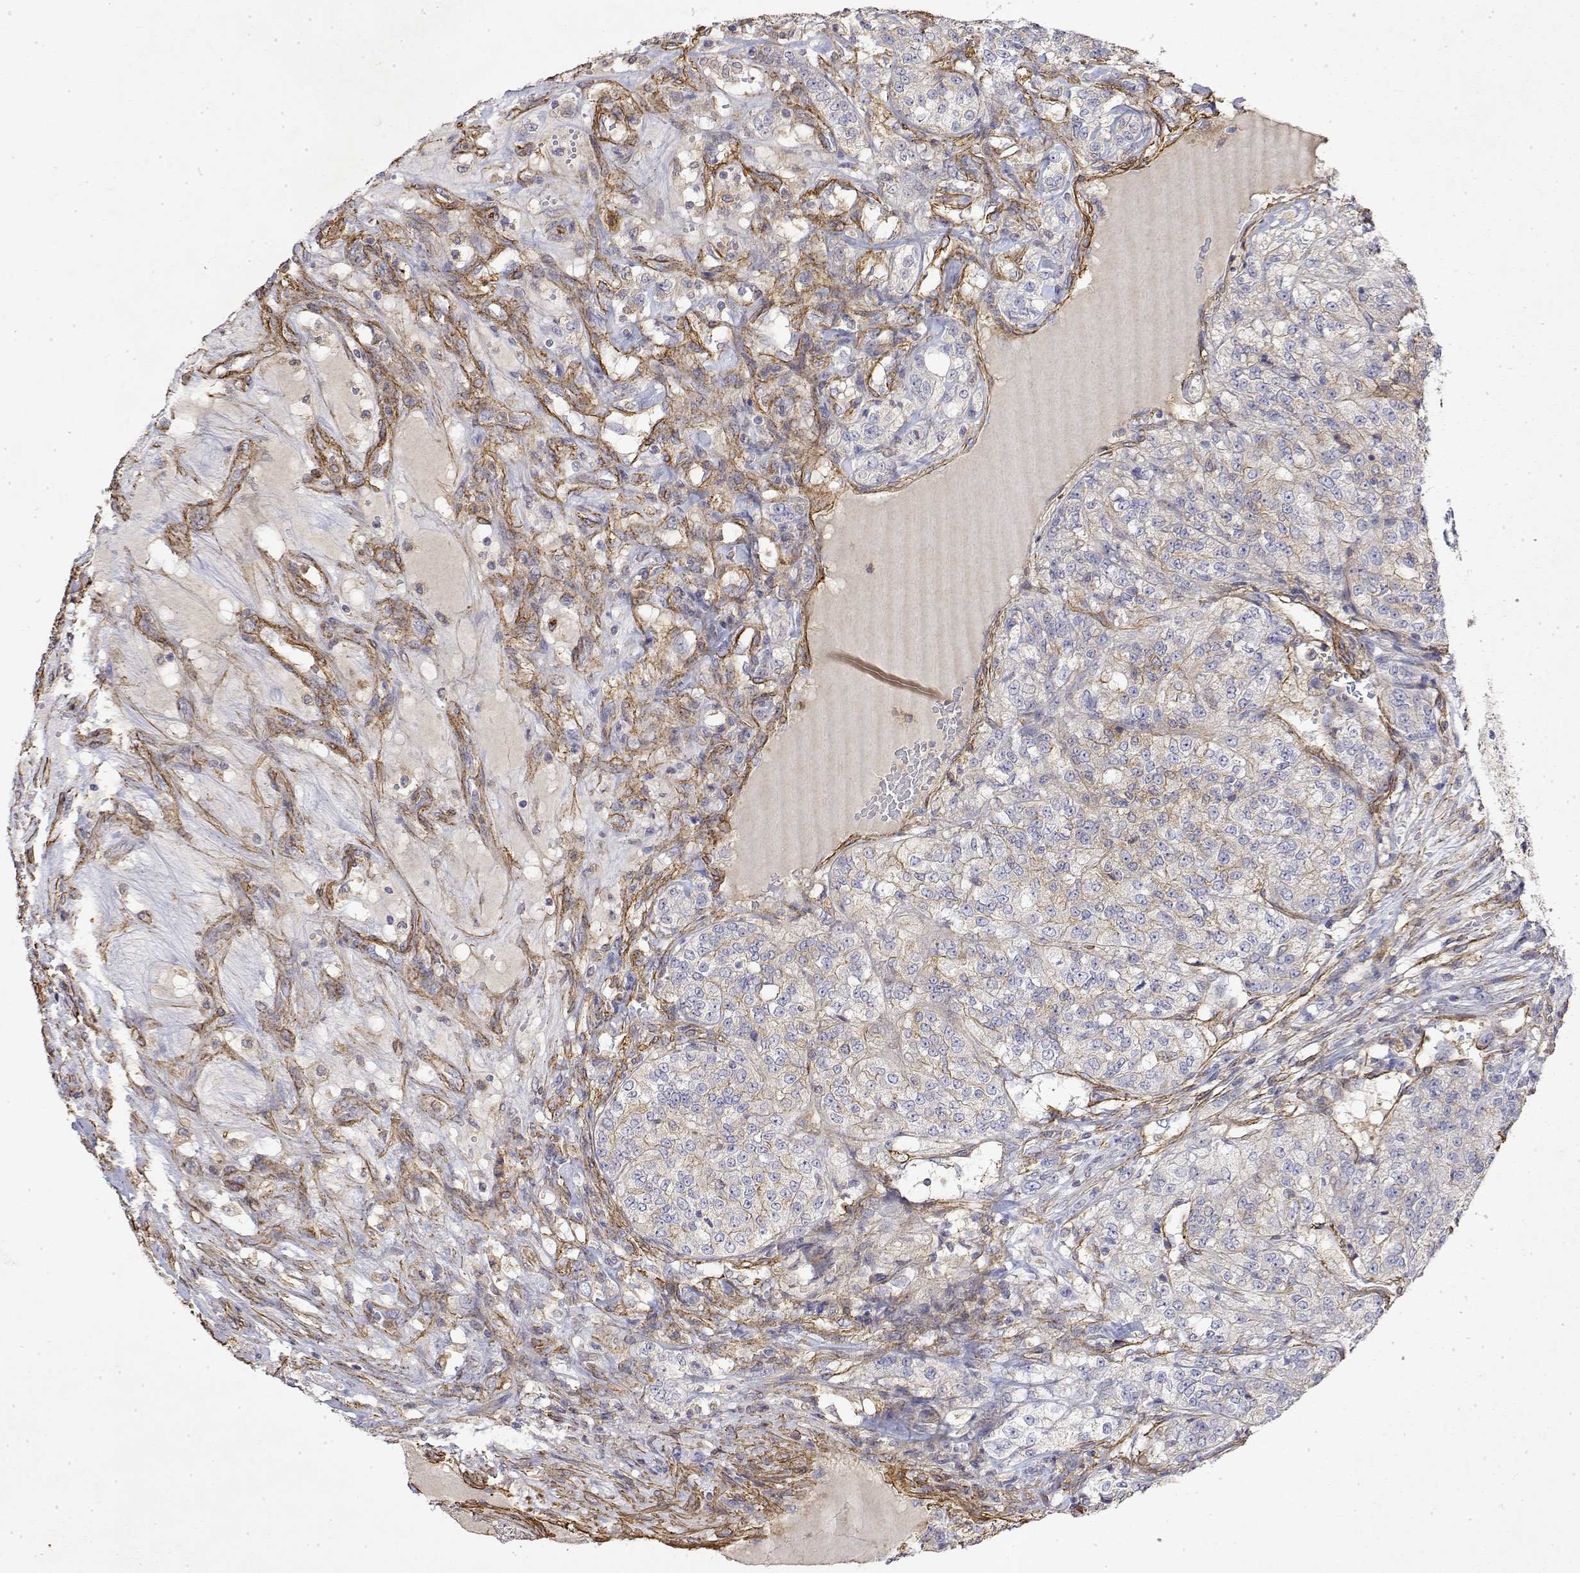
{"staining": {"intensity": "weak", "quantity": "<25%", "location": "cytoplasmic/membranous"}, "tissue": "renal cancer", "cell_type": "Tumor cells", "image_type": "cancer", "snomed": [{"axis": "morphology", "description": "Adenocarcinoma, NOS"}, {"axis": "topography", "description": "Kidney"}], "caption": "Immunohistochemistry micrograph of adenocarcinoma (renal) stained for a protein (brown), which demonstrates no expression in tumor cells.", "gene": "SOWAHD", "patient": {"sex": "female", "age": 63}}